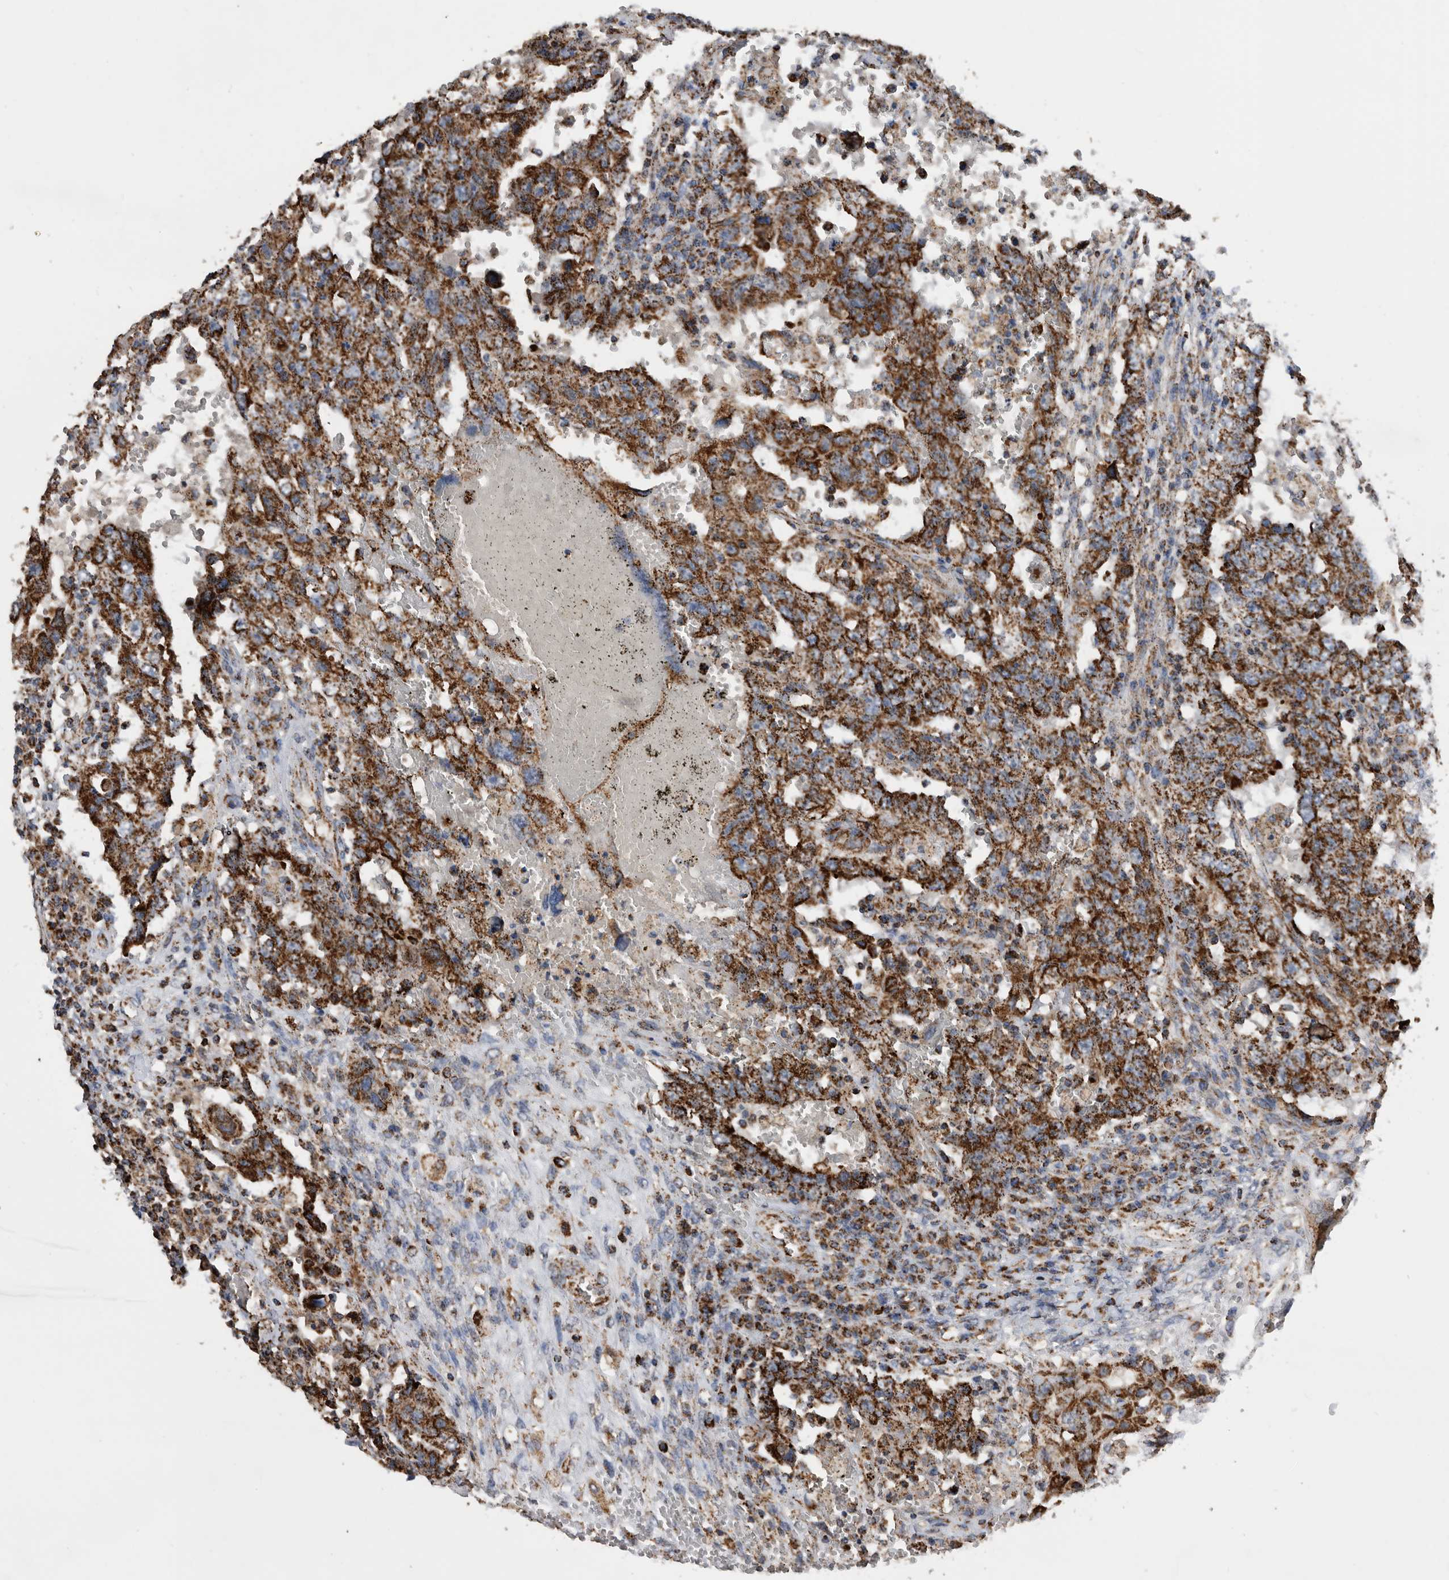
{"staining": {"intensity": "strong", "quantity": ">75%", "location": "cytoplasmic/membranous"}, "tissue": "testis cancer", "cell_type": "Tumor cells", "image_type": "cancer", "snomed": [{"axis": "morphology", "description": "Carcinoma, Embryonal, NOS"}, {"axis": "topography", "description": "Testis"}], "caption": "Strong cytoplasmic/membranous protein expression is appreciated in approximately >75% of tumor cells in testis cancer (embryonal carcinoma).", "gene": "WFDC1", "patient": {"sex": "male", "age": 26}}